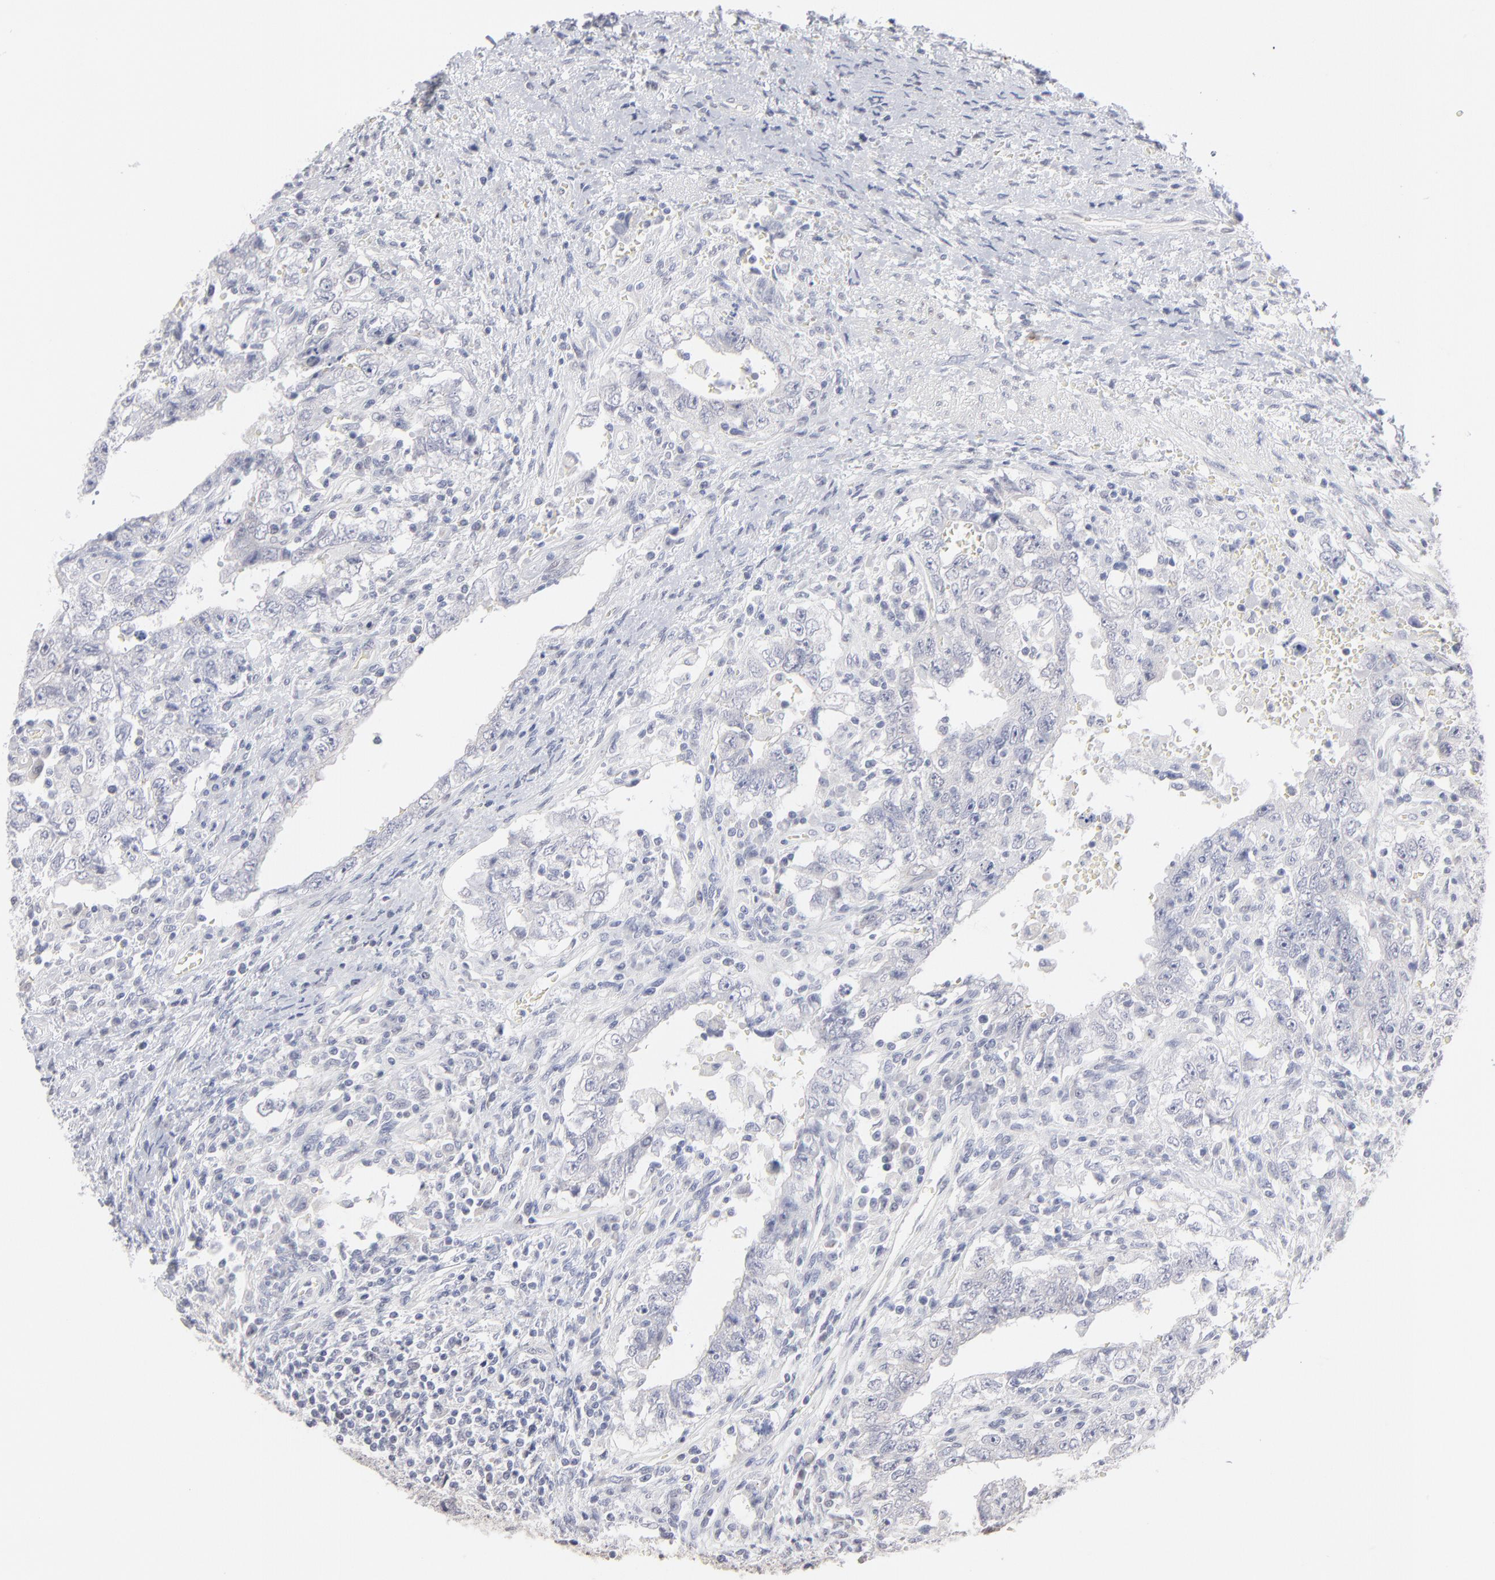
{"staining": {"intensity": "negative", "quantity": "none", "location": "none"}, "tissue": "testis cancer", "cell_type": "Tumor cells", "image_type": "cancer", "snomed": [{"axis": "morphology", "description": "Carcinoma, Embryonal, NOS"}, {"axis": "topography", "description": "Testis"}], "caption": "This is an immunohistochemistry micrograph of human testis cancer (embryonal carcinoma). There is no staining in tumor cells.", "gene": "RBM3", "patient": {"sex": "male", "age": 26}}